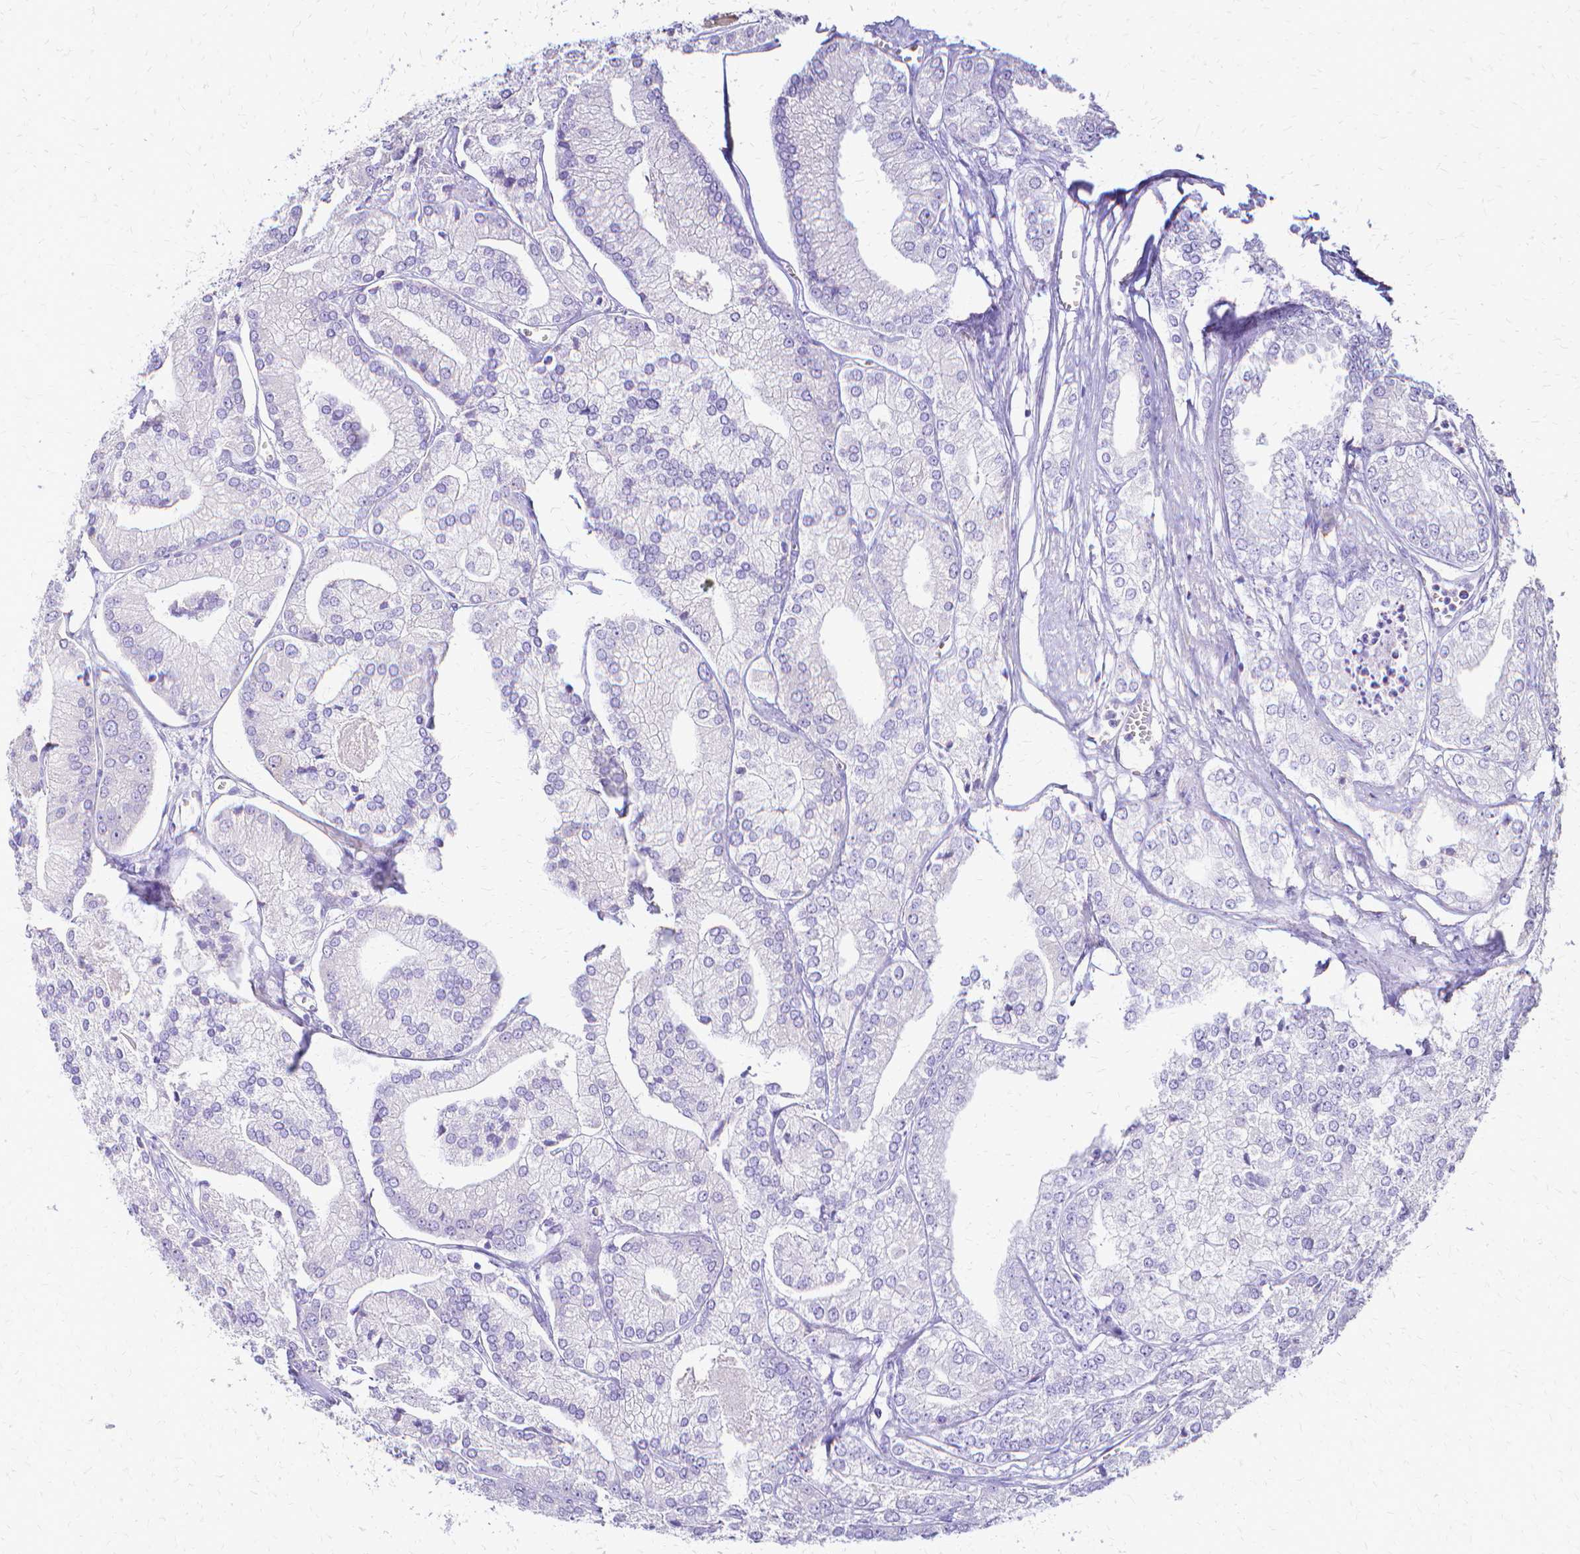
{"staining": {"intensity": "negative", "quantity": "none", "location": "none"}, "tissue": "prostate cancer", "cell_type": "Tumor cells", "image_type": "cancer", "snomed": [{"axis": "morphology", "description": "Adenocarcinoma, High grade"}, {"axis": "topography", "description": "Prostate"}], "caption": "High magnification brightfield microscopy of adenocarcinoma (high-grade) (prostate) stained with DAB (brown) and counterstained with hematoxylin (blue): tumor cells show no significant expression.", "gene": "CCNB1", "patient": {"sex": "male", "age": 61}}